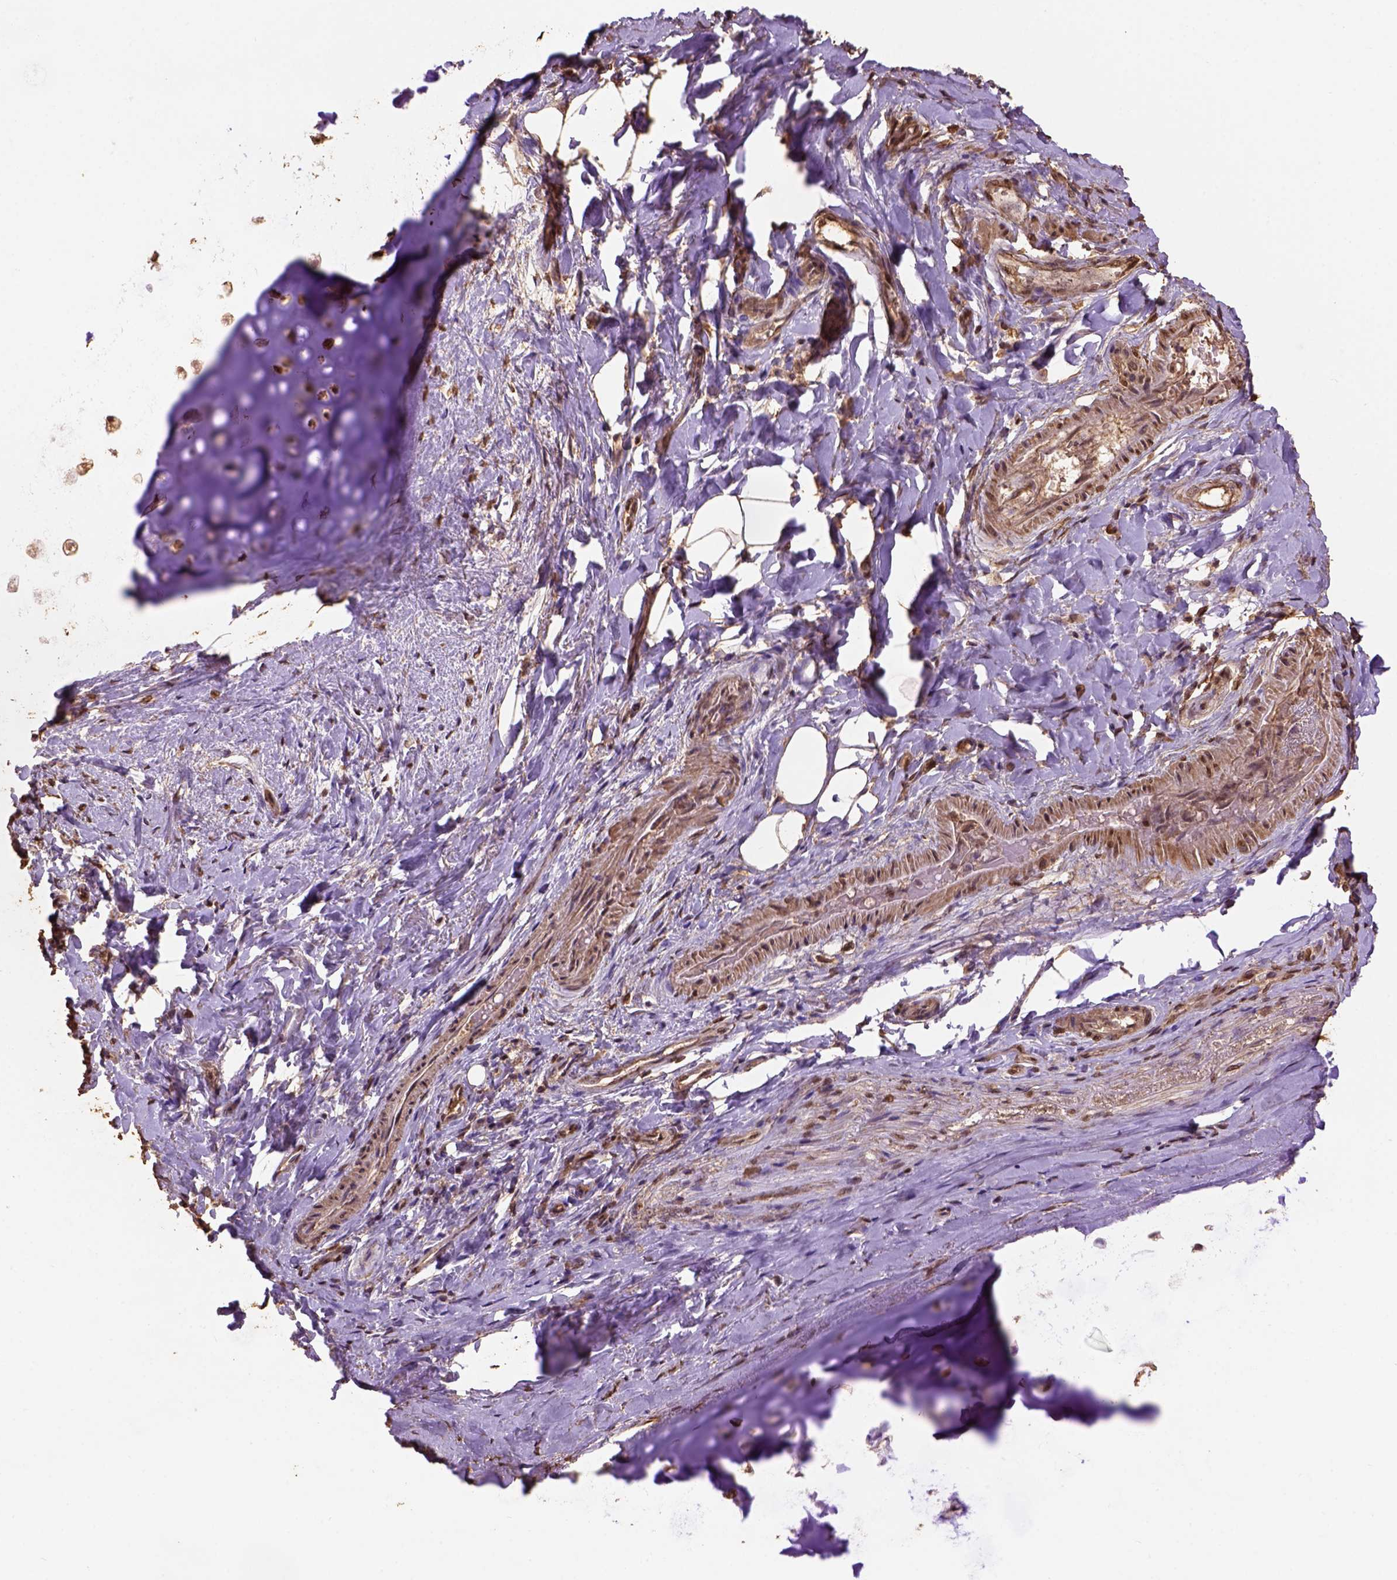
{"staining": {"intensity": "strong", "quantity": ">75%", "location": "cytoplasmic/membranous,nuclear"}, "tissue": "adipose tissue", "cell_type": "Adipocytes", "image_type": "normal", "snomed": [{"axis": "morphology", "description": "Normal tissue, NOS"}, {"axis": "topography", "description": "Cartilage tissue"}, {"axis": "topography", "description": "Bronchus"}], "caption": "This micrograph reveals IHC staining of unremarkable adipose tissue, with high strong cytoplasmic/membranous,nuclear expression in approximately >75% of adipocytes.", "gene": "CSTF2T", "patient": {"sex": "male", "age": 64}}